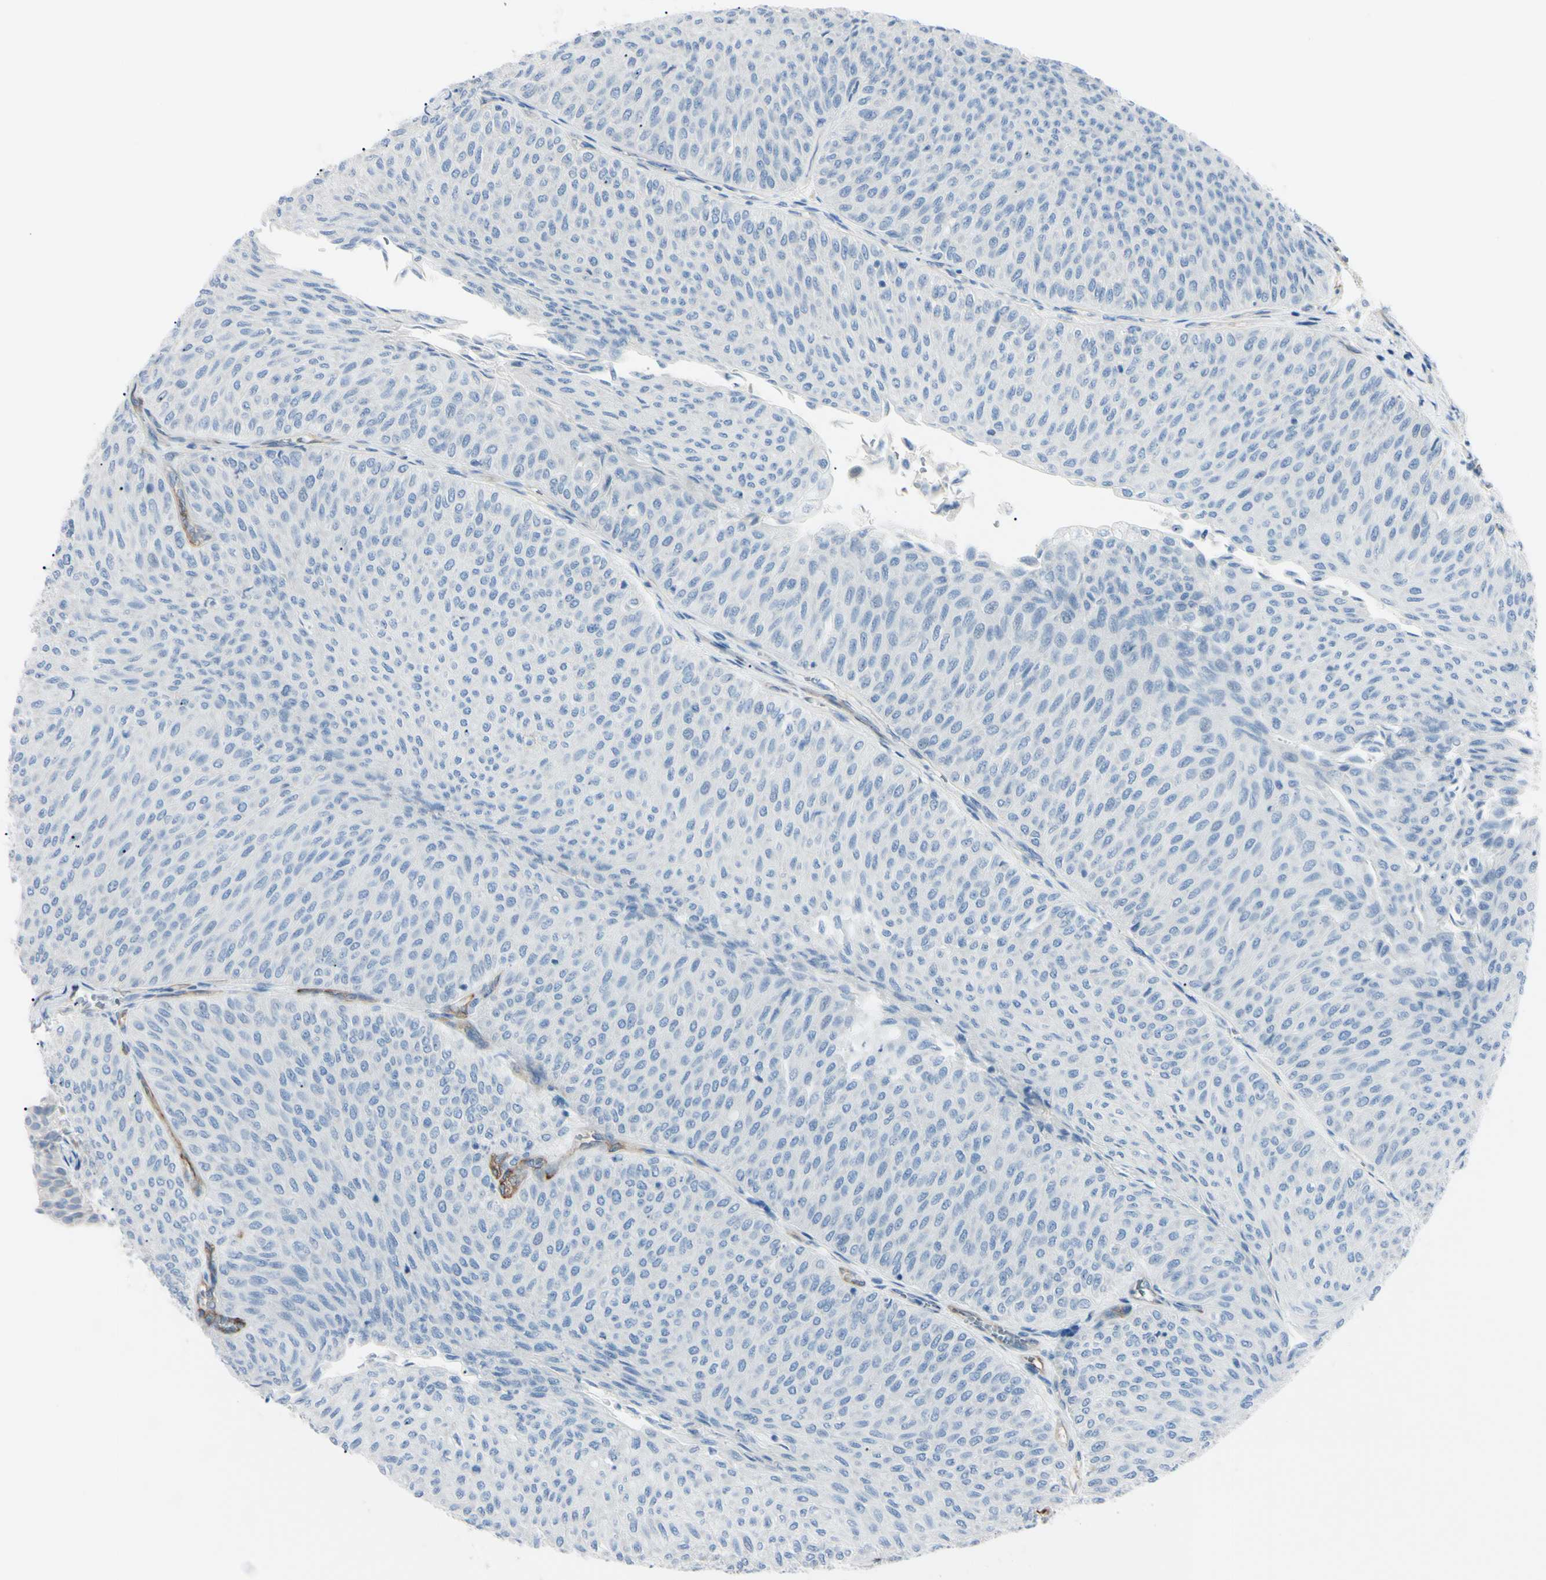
{"staining": {"intensity": "negative", "quantity": "none", "location": "none"}, "tissue": "urothelial cancer", "cell_type": "Tumor cells", "image_type": "cancer", "snomed": [{"axis": "morphology", "description": "Urothelial carcinoma, Low grade"}, {"axis": "topography", "description": "Urinary bladder"}], "caption": "High power microscopy photomicrograph of an immunohistochemistry histopathology image of urothelial cancer, revealing no significant staining in tumor cells. (Brightfield microscopy of DAB immunohistochemistry (IHC) at high magnification).", "gene": "FOLH1", "patient": {"sex": "male", "age": 78}}